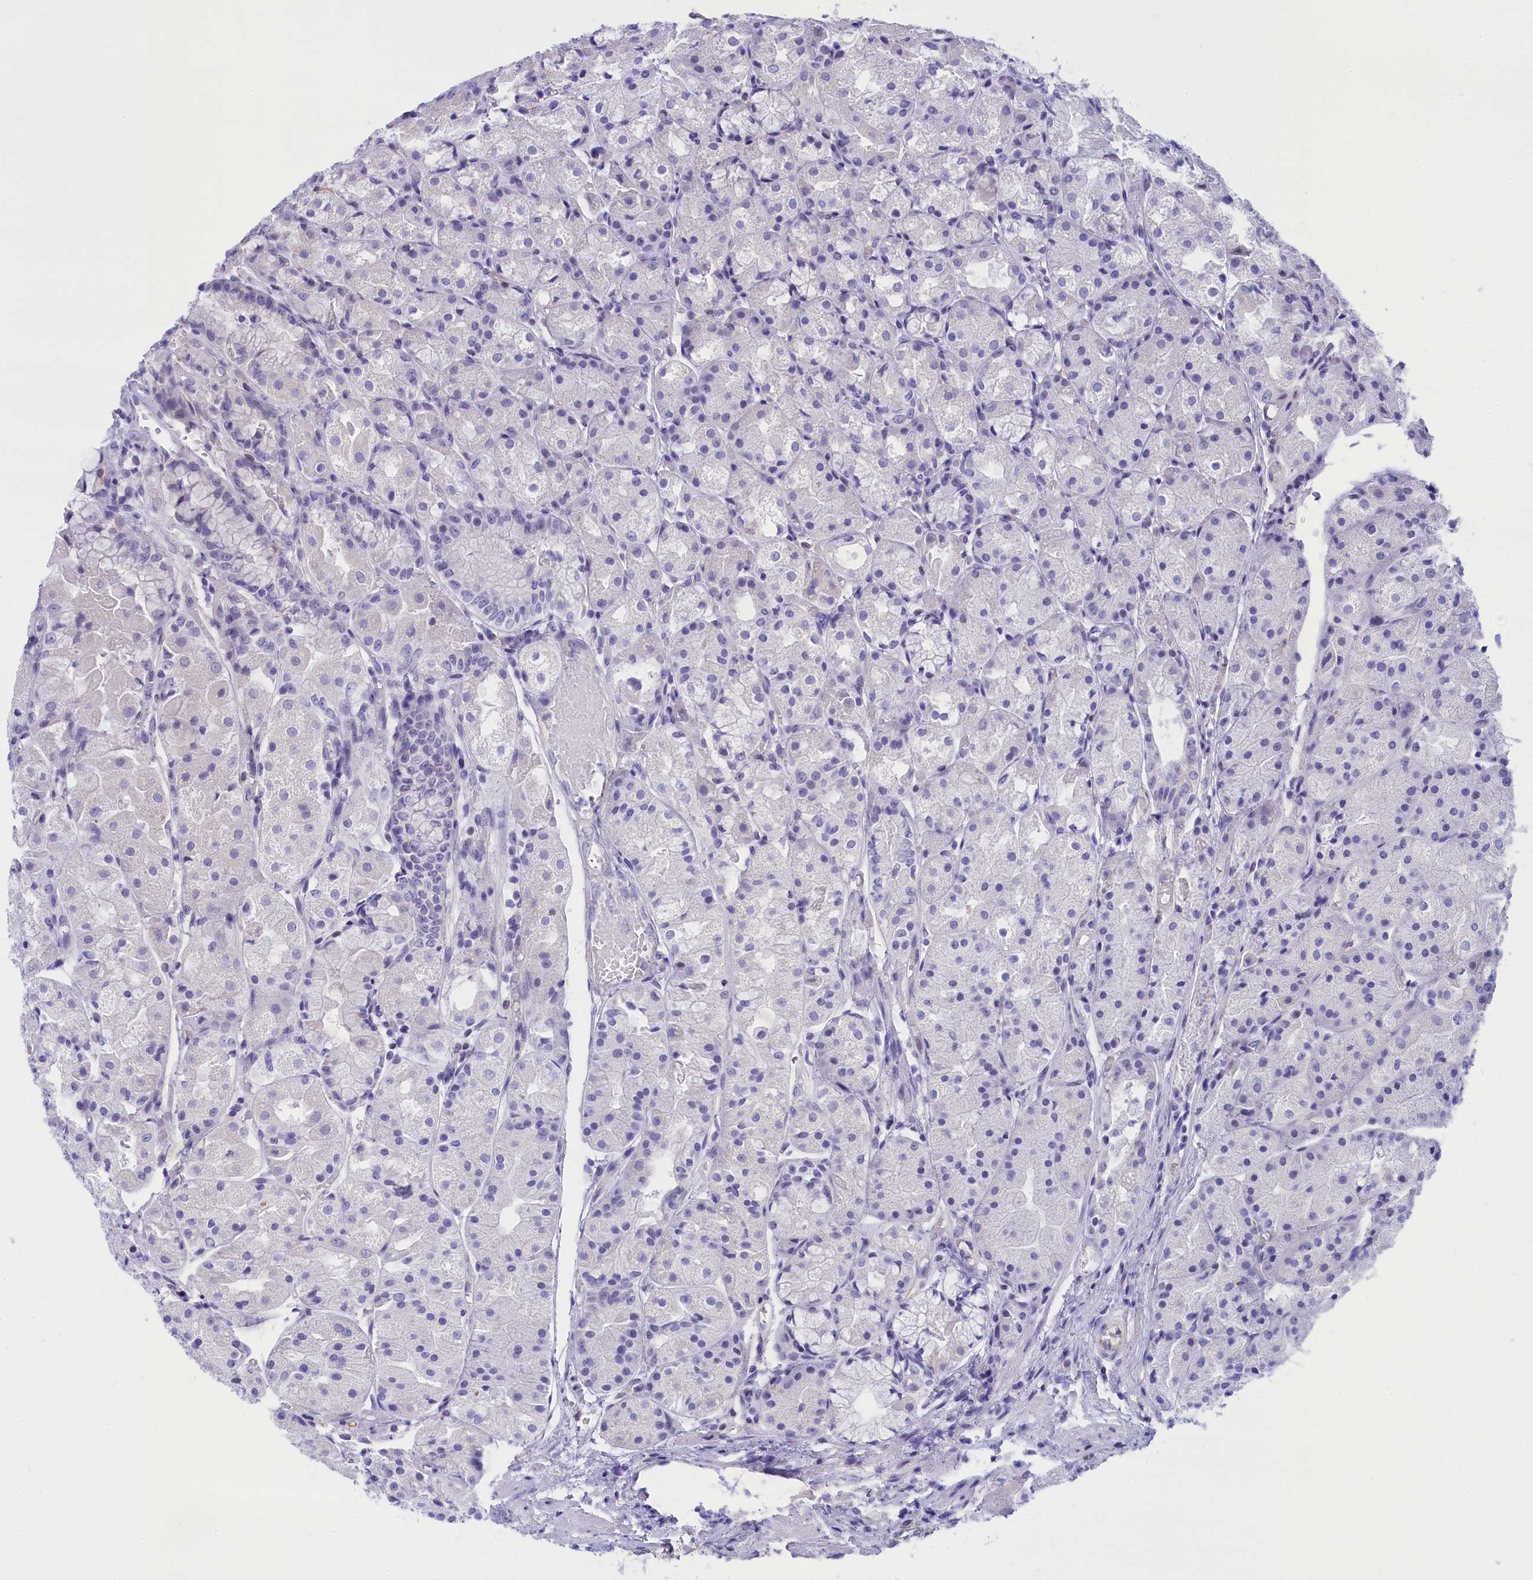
{"staining": {"intensity": "weak", "quantity": "<25%", "location": "cytoplasmic/membranous"}, "tissue": "stomach", "cell_type": "Glandular cells", "image_type": "normal", "snomed": [{"axis": "morphology", "description": "Normal tissue, NOS"}, {"axis": "topography", "description": "Stomach, upper"}], "caption": "Human stomach stained for a protein using IHC displays no expression in glandular cells.", "gene": "TACSTD2", "patient": {"sex": "male", "age": 72}}